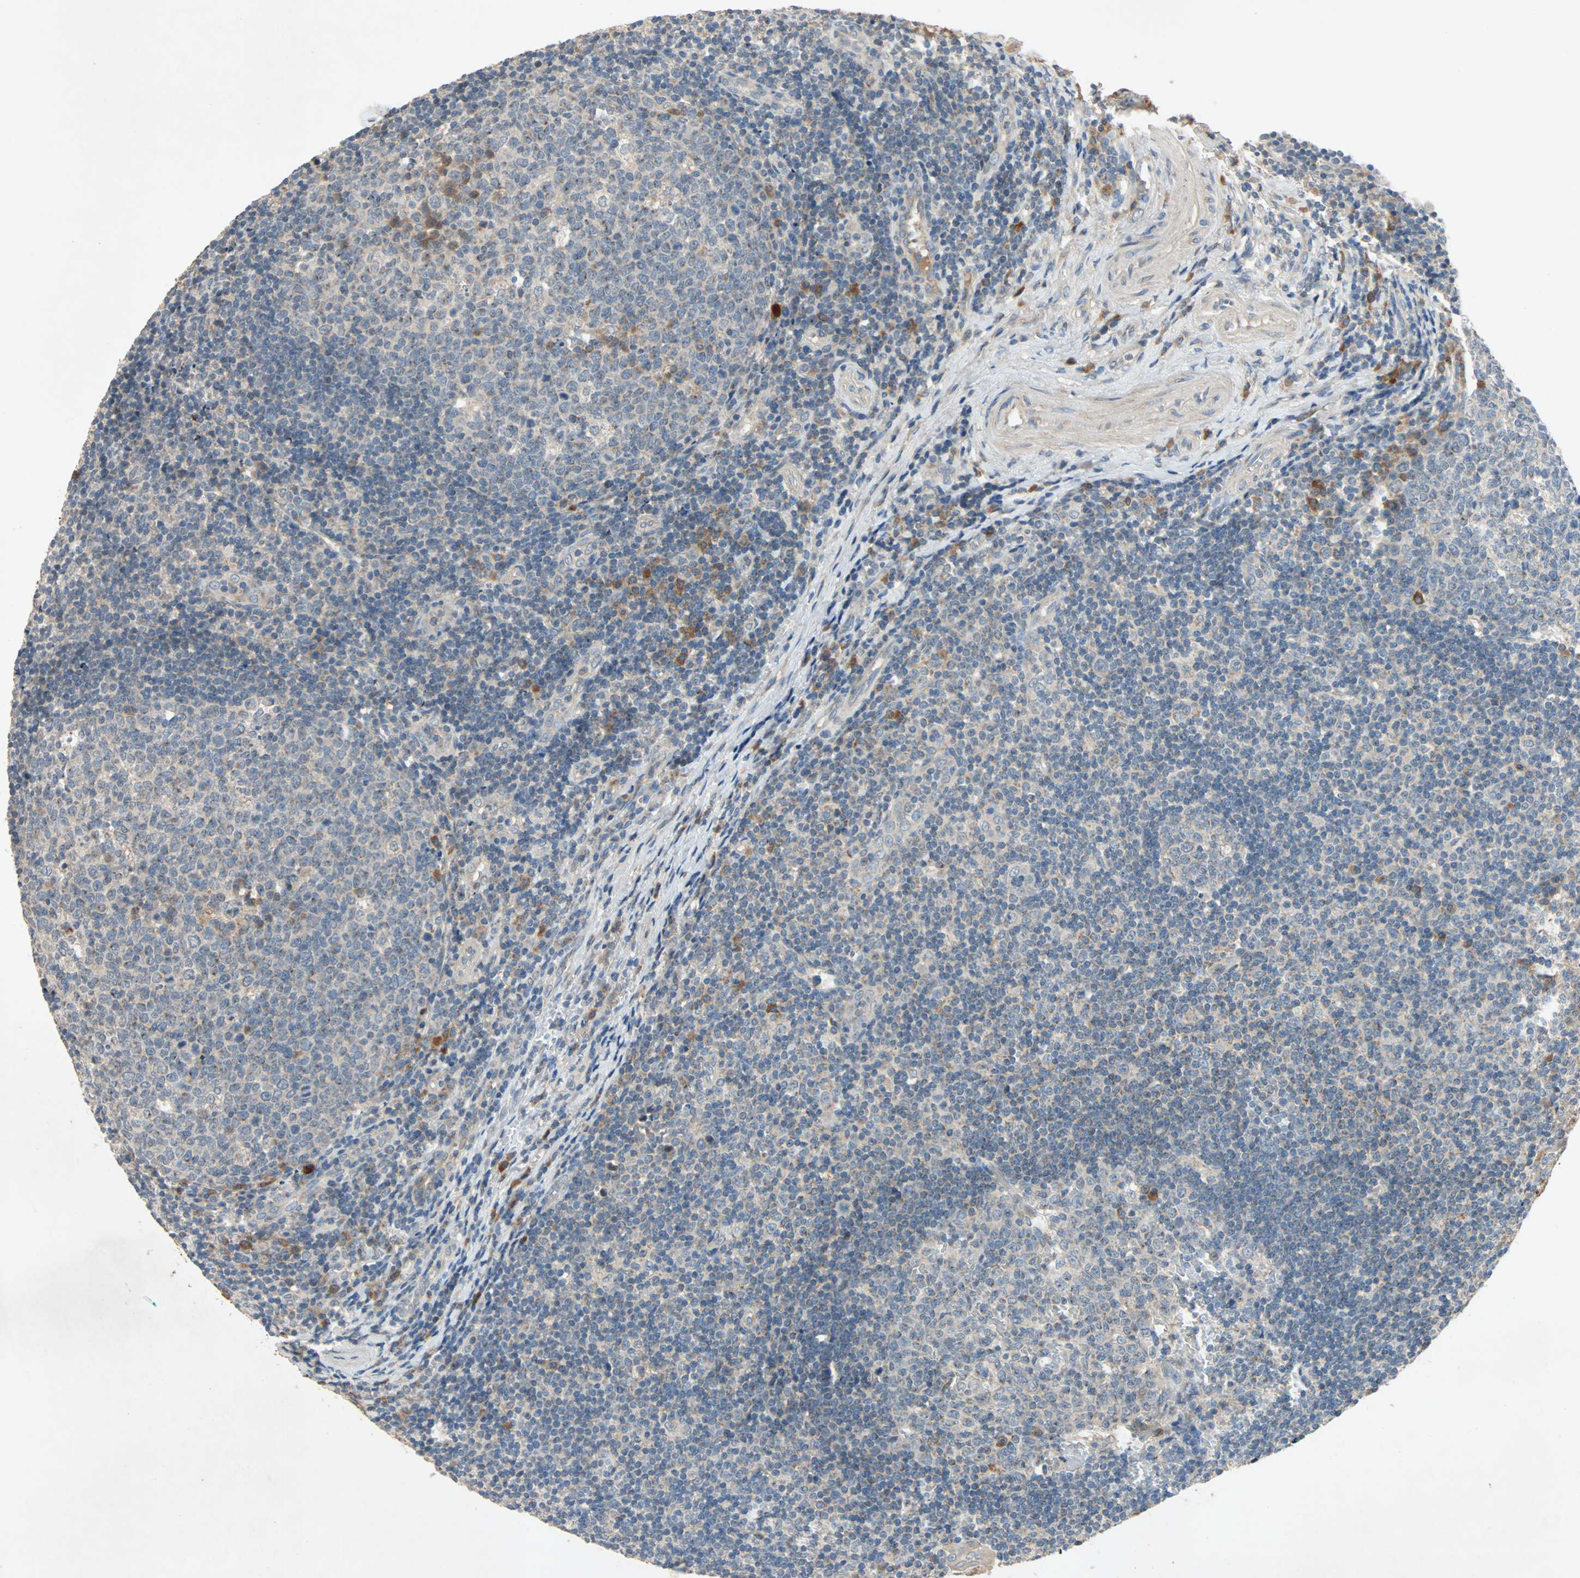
{"staining": {"intensity": "moderate", "quantity": "25%-75%", "location": "cytoplasmic/membranous"}, "tissue": "tonsil", "cell_type": "Germinal center cells", "image_type": "normal", "snomed": [{"axis": "morphology", "description": "Normal tissue, NOS"}, {"axis": "topography", "description": "Tonsil"}], "caption": "This is an image of immunohistochemistry staining of benign tonsil, which shows moderate expression in the cytoplasmic/membranous of germinal center cells.", "gene": "XYLT1", "patient": {"sex": "female", "age": 40}}